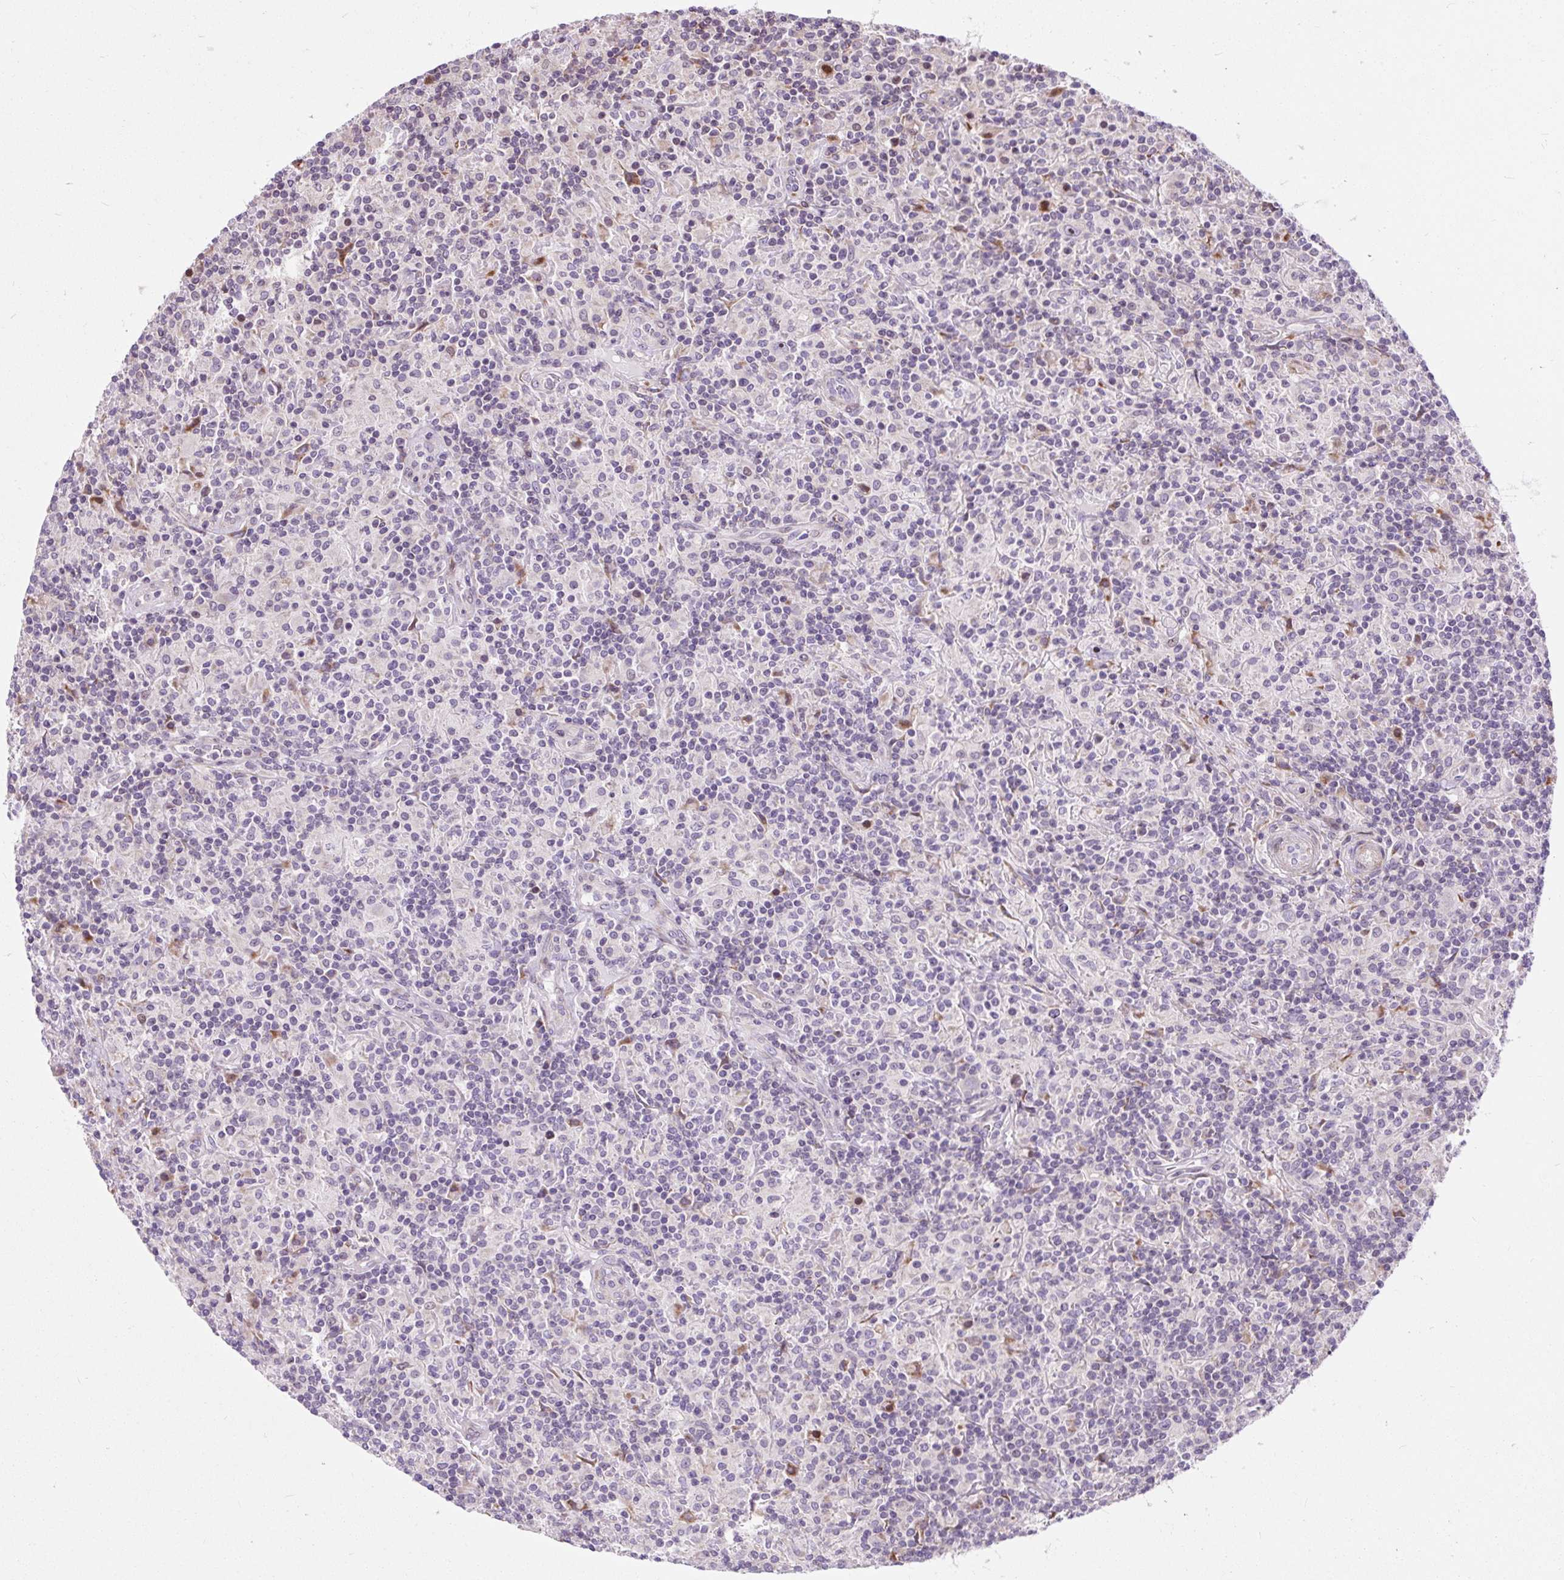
{"staining": {"intensity": "negative", "quantity": "none", "location": "none"}, "tissue": "lymphoma", "cell_type": "Tumor cells", "image_type": "cancer", "snomed": [{"axis": "morphology", "description": "Hodgkin's disease, NOS"}, {"axis": "topography", "description": "Lymph node"}], "caption": "Tumor cells show no significant protein positivity in Hodgkin's disease.", "gene": "CISD3", "patient": {"sex": "male", "age": 70}}